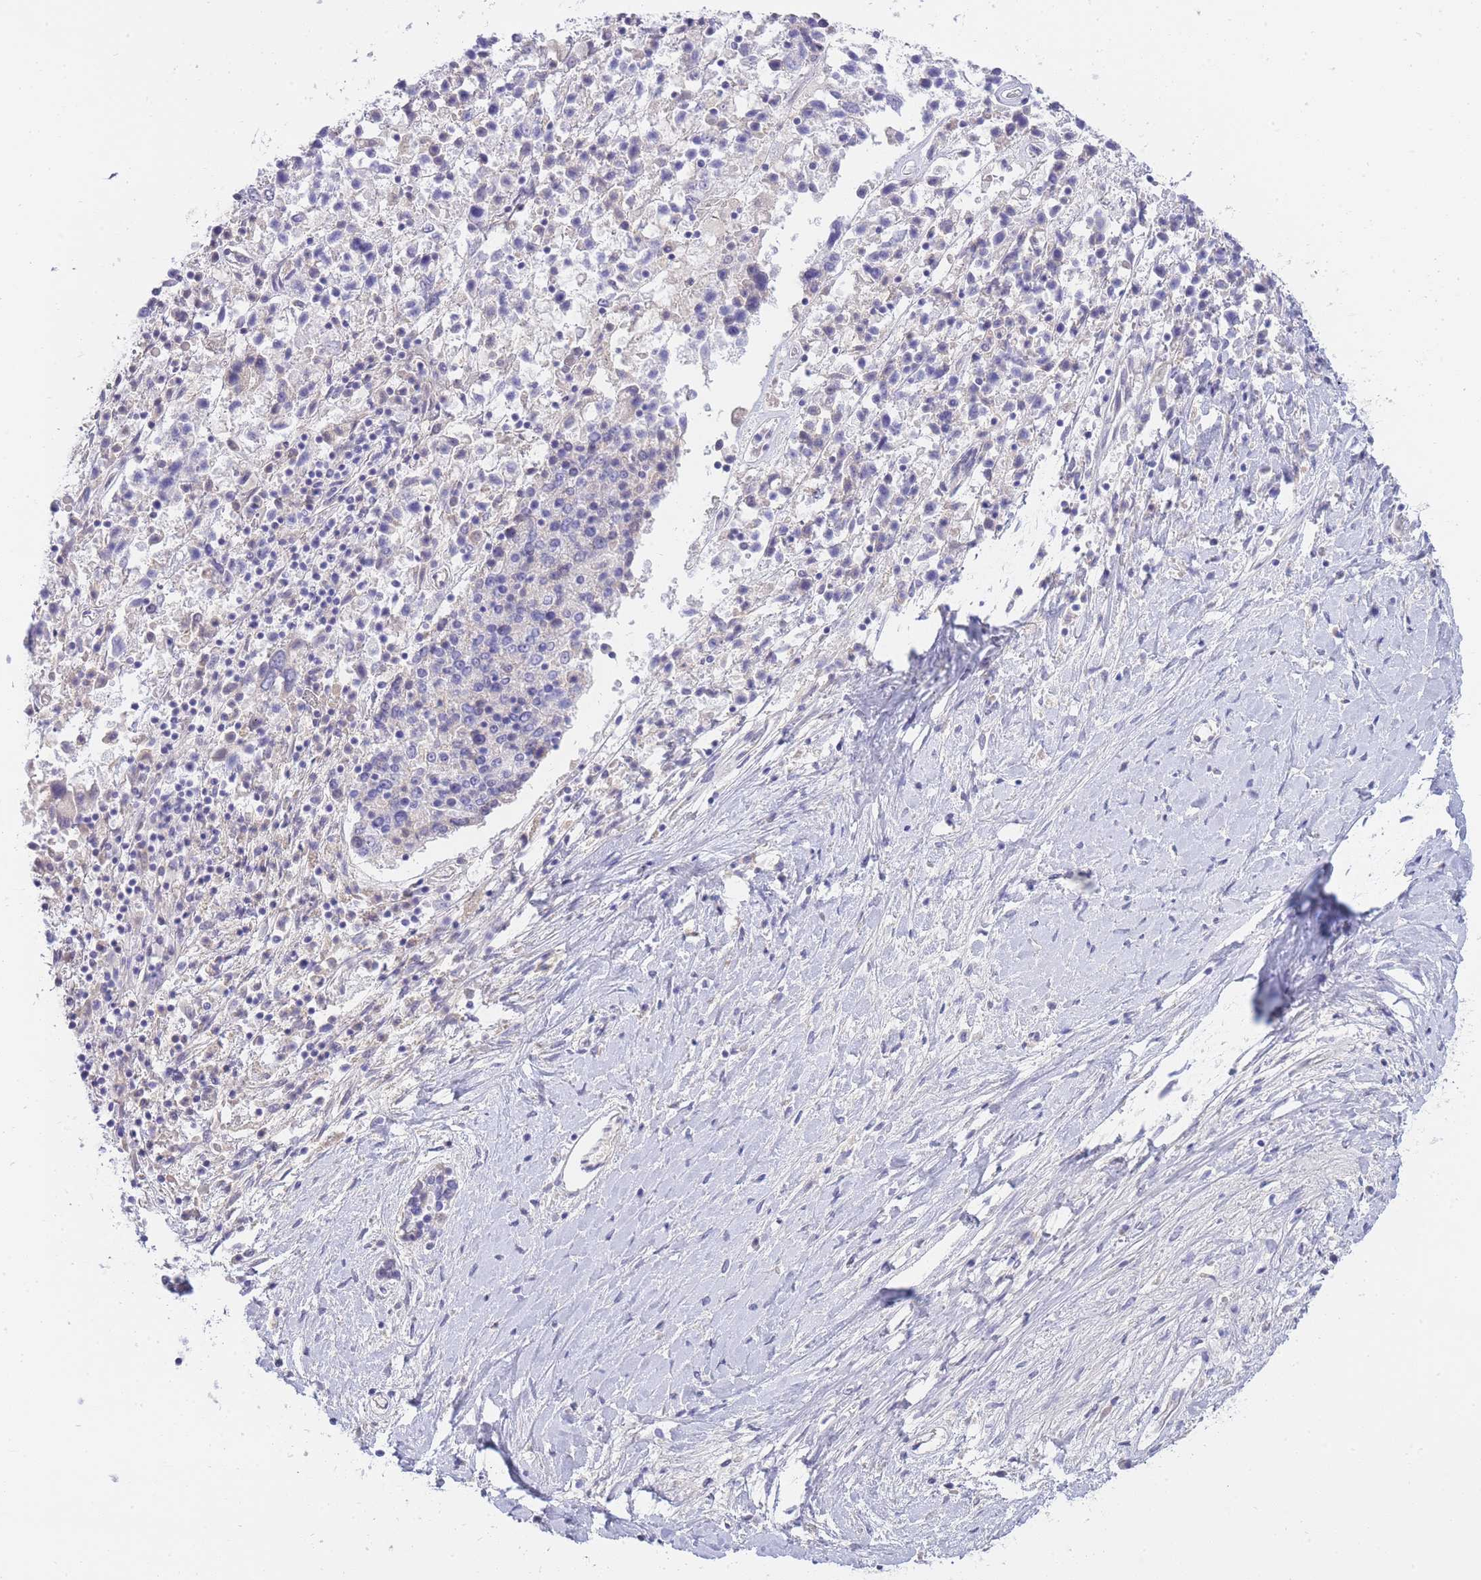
{"staining": {"intensity": "negative", "quantity": "none", "location": "none"}, "tissue": "ovarian cancer", "cell_type": "Tumor cells", "image_type": "cancer", "snomed": [{"axis": "morphology", "description": "Carcinoma, endometroid"}, {"axis": "topography", "description": "Ovary"}], "caption": "DAB immunohistochemical staining of human endometroid carcinoma (ovarian) reveals no significant expression in tumor cells.", "gene": "PRR23B", "patient": {"sex": "female", "age": 62}}